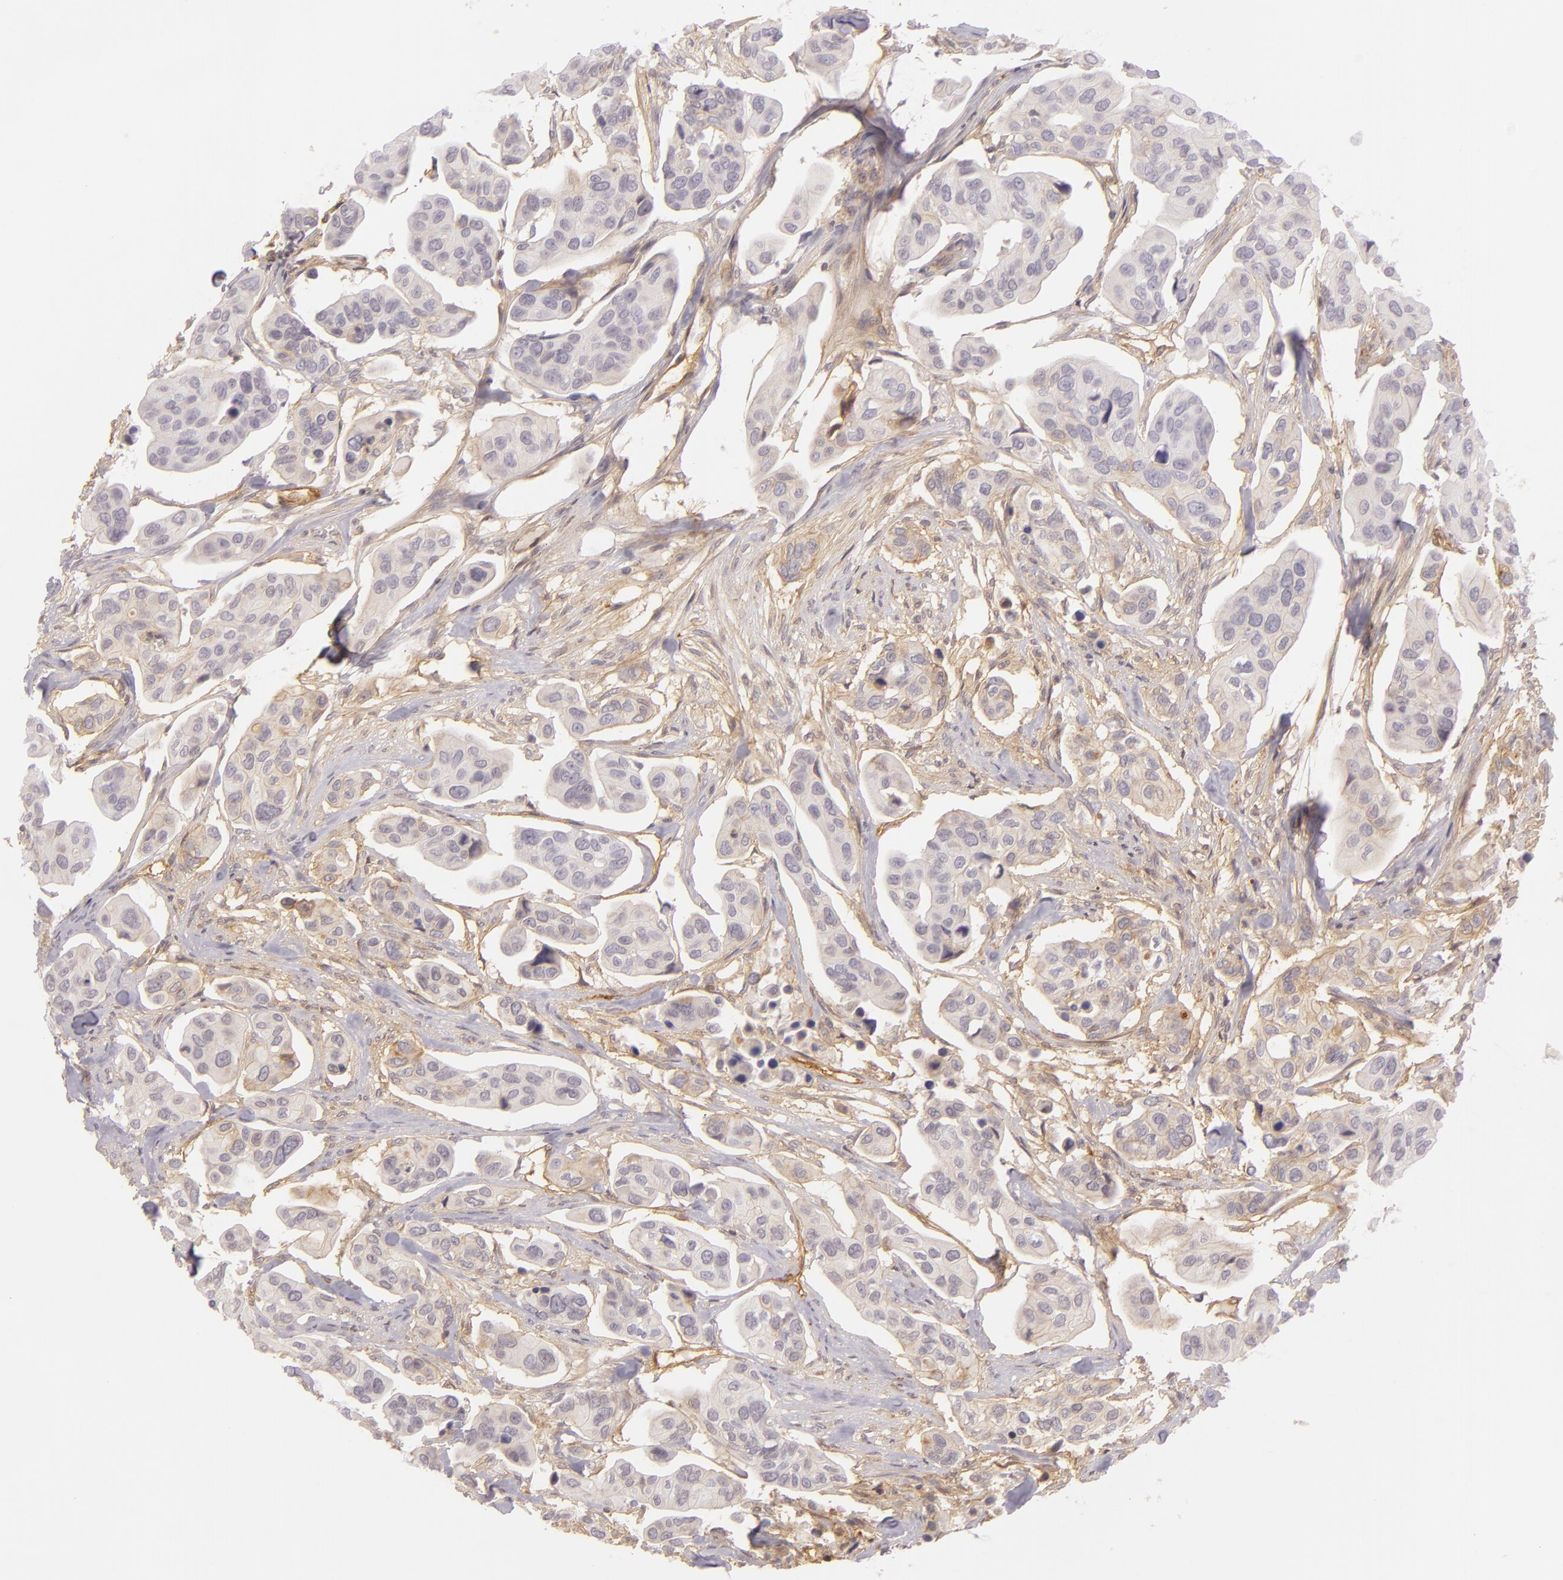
{"staining": {"intensity": "negative", "quantity": "none", "location": "none"}, "tissue": "urothelial cancer", "cell_type": "Tumor cells", "image_type": "cancer", "snomed": [{"axis": "morphology", "description": "Adenocarcinoma, NOS"}, {"axis": "topography", "description": "Urinary bladder"}], "caption": "Immunohistochemical staining of adenocarcinoma demonstrates no significant positivity in tumor cells.", "gene": "CD59", "patient": {"sex": "male", "age": 61}}